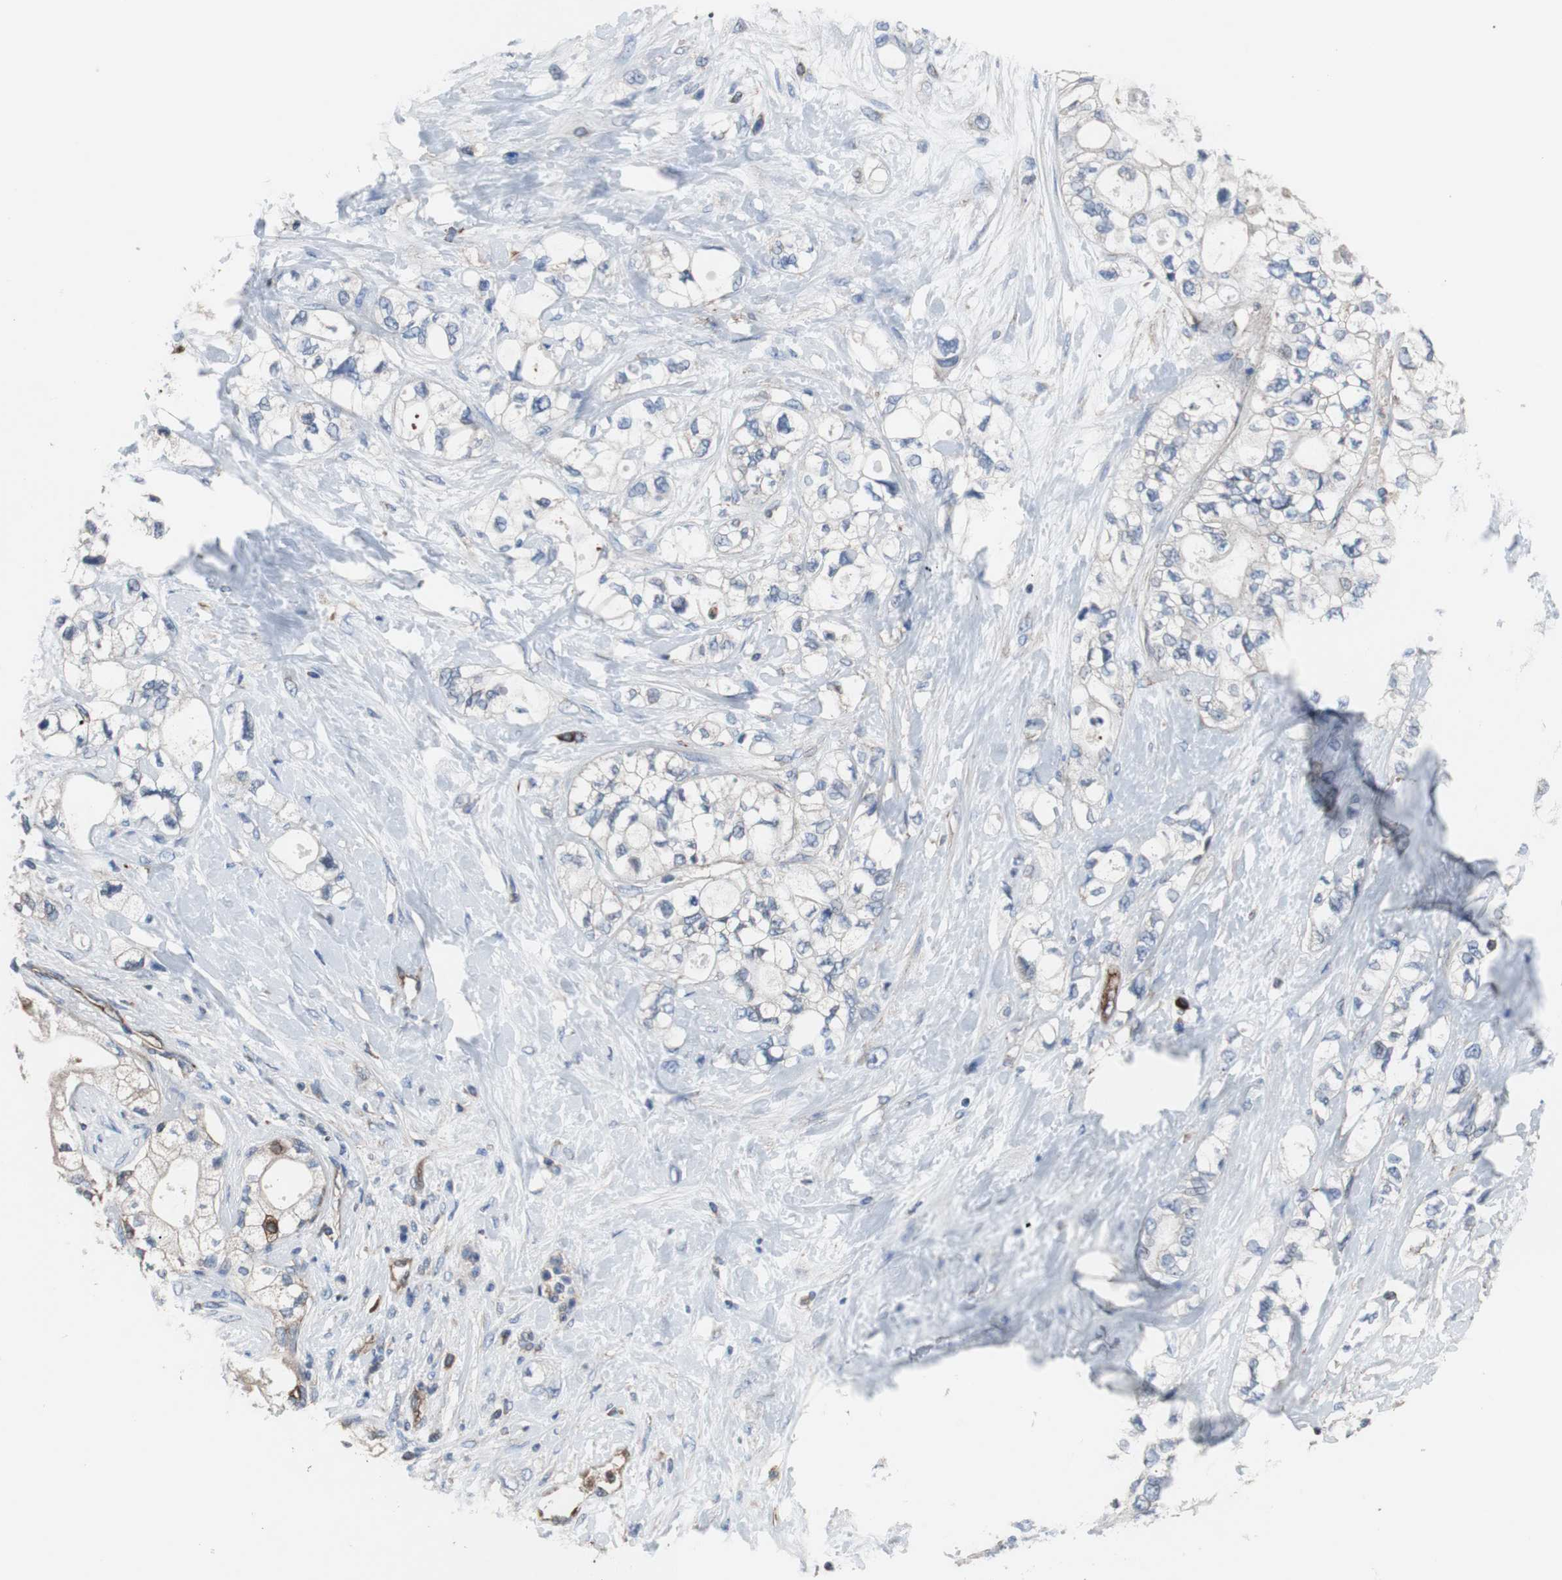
{"staining": {"intensity": "weak", "quantity": ">75%", "location": "cytoplasmic/membranous"}, "tissue": "pancreatic cancer", "cell_type": "Tumor cells", "image_type": "cancer", "snomed": [{"axis": "morphology", "description": "Adenocarcinoma, NOS"}, {"axis": "topography", "description": "Pancreas"}], "caption": "Pancreatic cancer (adenocarcinoma) stained with DAB immunohistochemistry (IHC) shows low levels of weak cytoplasmic/membranous staining in about >75% of tumor cells.", "gene": "PLCG2", "patient": {"sex": "male", "age": 70}}